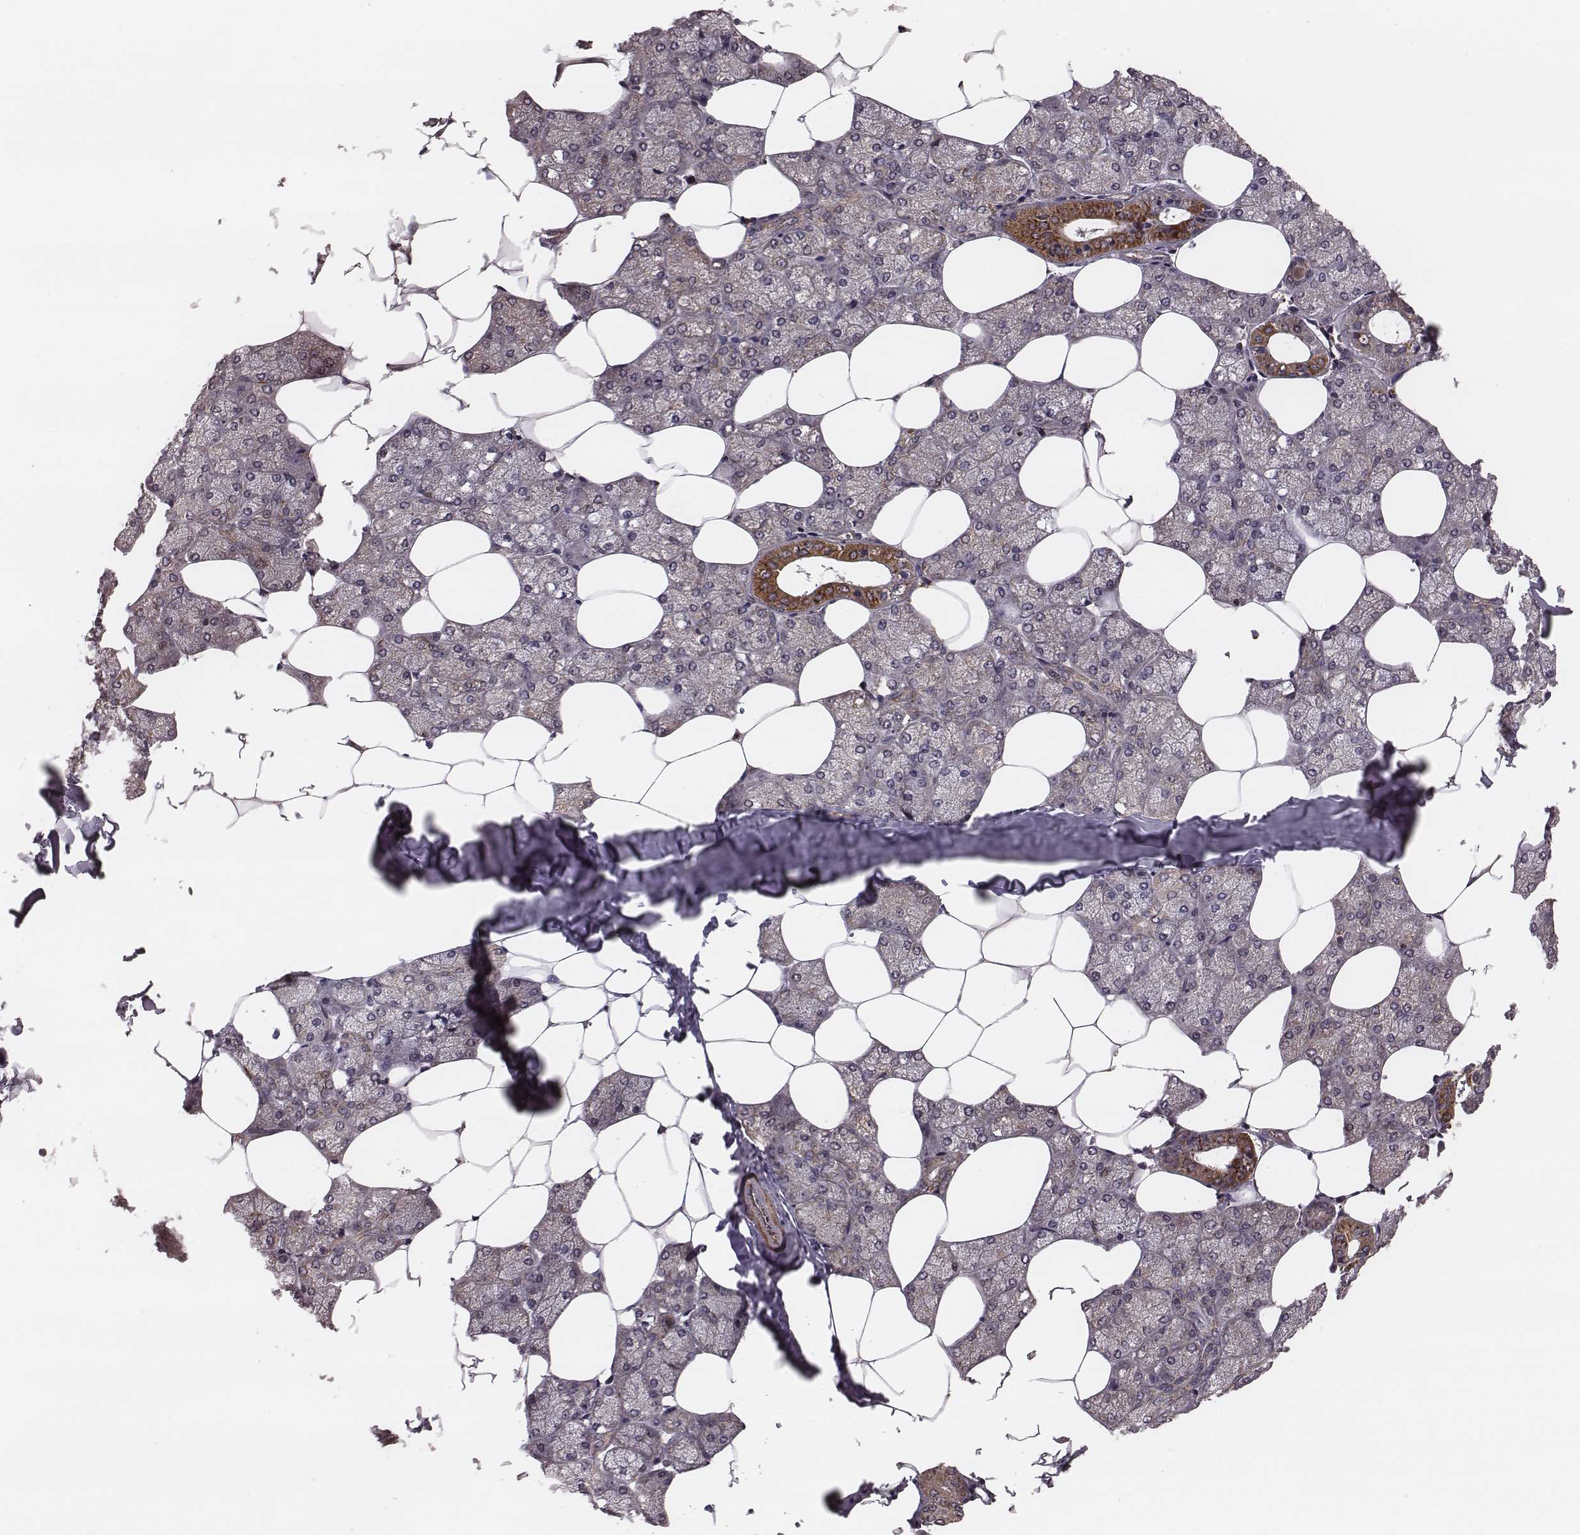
{"staining": {"intensity": "moderate", "quantity": "25%-75%", "location": "cytoplasmic/membranous"}, "tissue": "salivary gland", "cell_type": "Glandular cells", "image_type": "normal", "snomed": [{"axis": "morphology", "description": "Normal tissue, NOS"}, {"axis": "topography", "description": "Salivary gland"}], "caption": "This photomicrograph displays immunohistochemistry staining of benign salivary gland, with medium moderate cytoplasmic/membranous expression in about 25%-75% of glandular cells.", "gene": "ZDHHC21", "patient": {"sex": "female", "age": 43}}